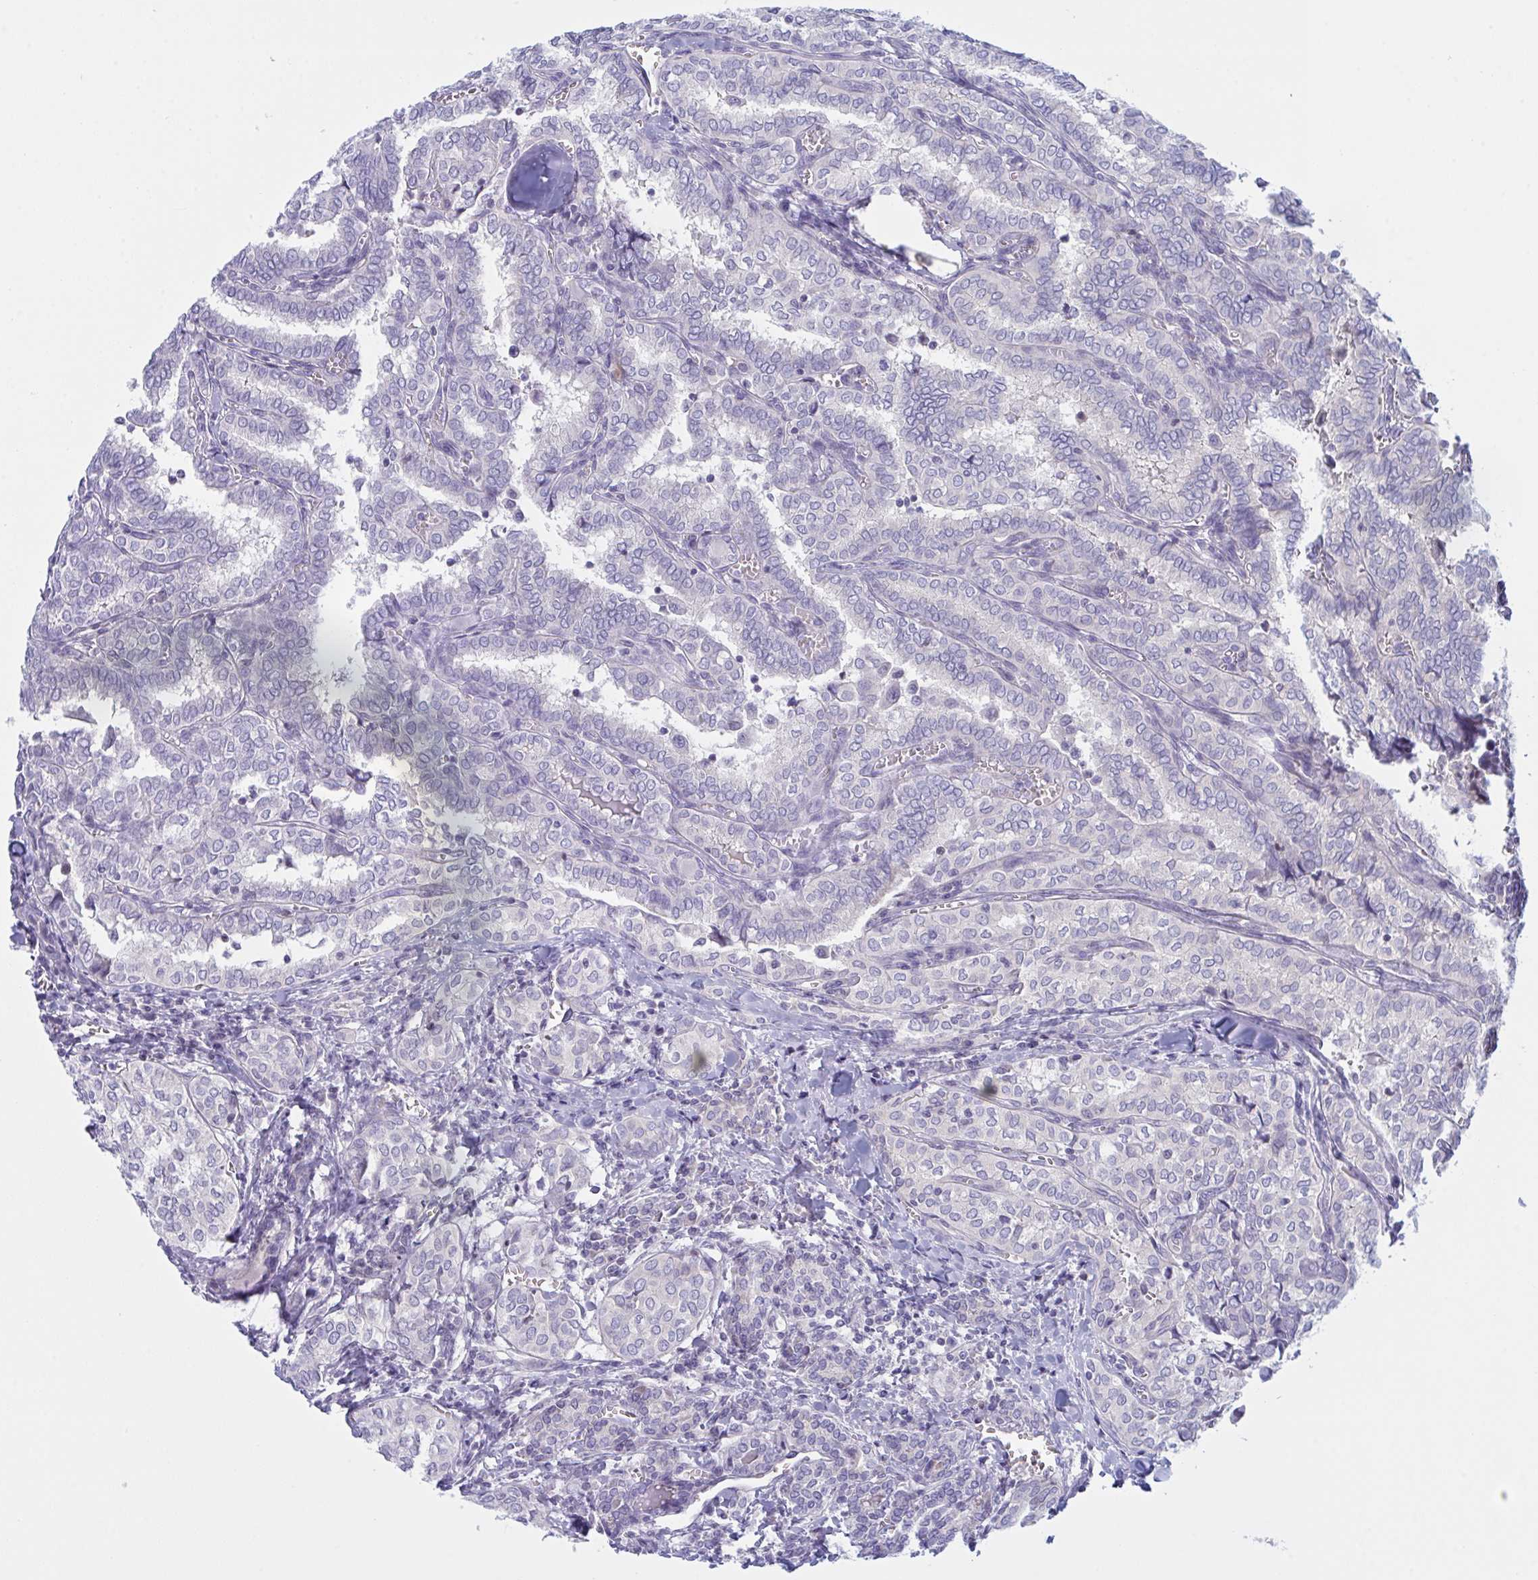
{"staining": {"intensity": "negative", "quantity": "none", "location": "none"}, "tissue": "thyroid cancer", "cell_type": "Tumor cells", "image_type": "cancer", "snomed": [{"axis": "morphology", "description": "Papillary adenocarcinoma, NOS"}, {"axis": "topography", "description": "Thyroid gland"}], "caption": "IHC photomicrograph of neoplastic tissue: thyroid cancer stained with DAB (3,3'-diaminobenzidine) reveals no significant protein expression in tumor cells.", "gene": "NAA30", "patient": {"sex": "female", "age": 30}}